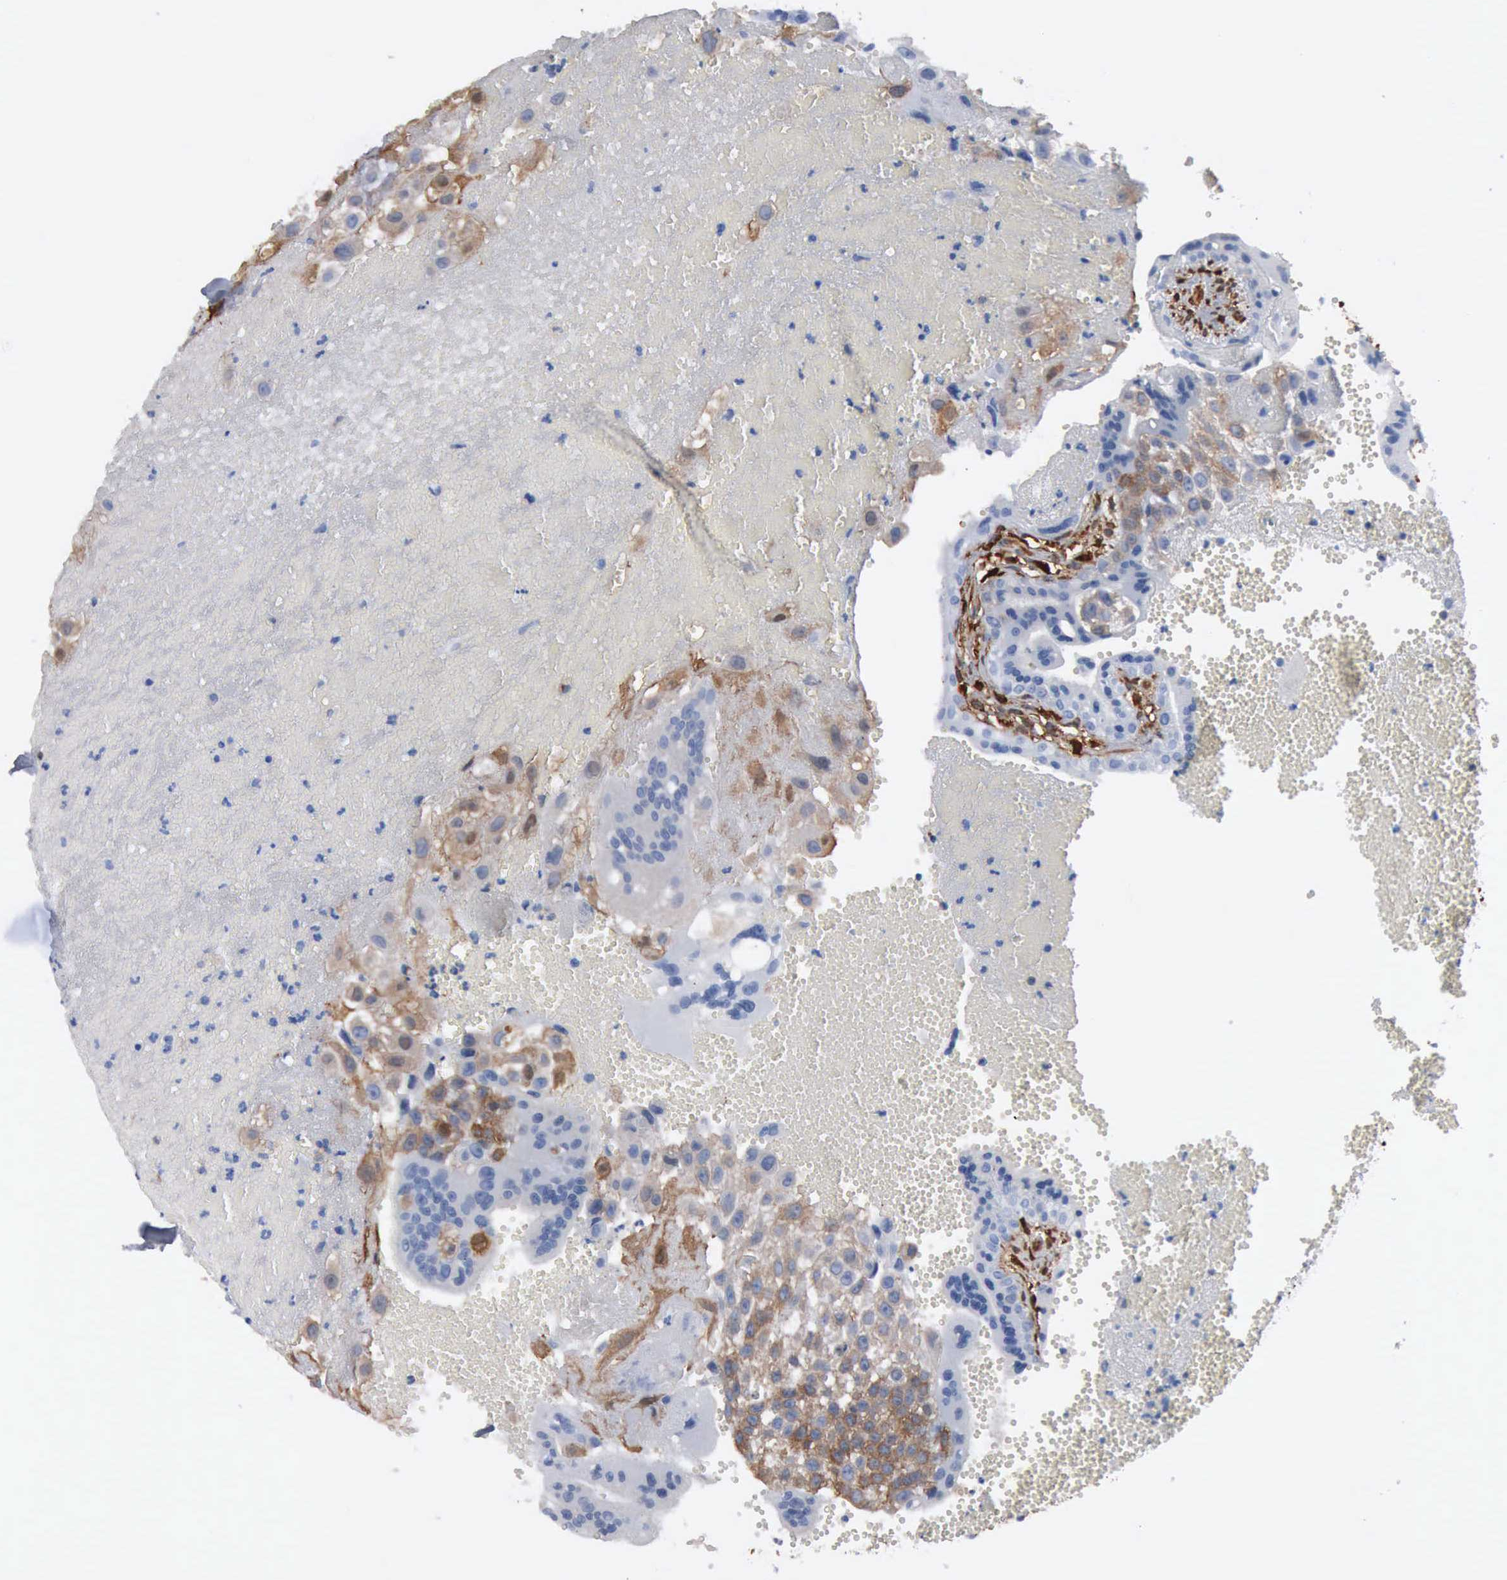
{"staining": {"intensity": "weak", "quantity": "25%-75%", "location": "cytoplasmic/membranous"}, "tissue": "placenta", "cell_type": "Decidual cells", "image_type": "normal", "snomed": [{"axis": "morphology", "description": "Normal tissue, NOS"}, {"axis": "topography", "description": "Placenta"}], "caption": "High-power microscopy captured an immunohistochemistry (IHC) image of unremarkable placenta, revealing weak cytoplasmic/membranous staining in about 25%-75% of decidual cells. (IHC, brightfield microscopy, high magnification).", "gene": "FSCN1", "patient": {"sex": "female", "age": 30}}